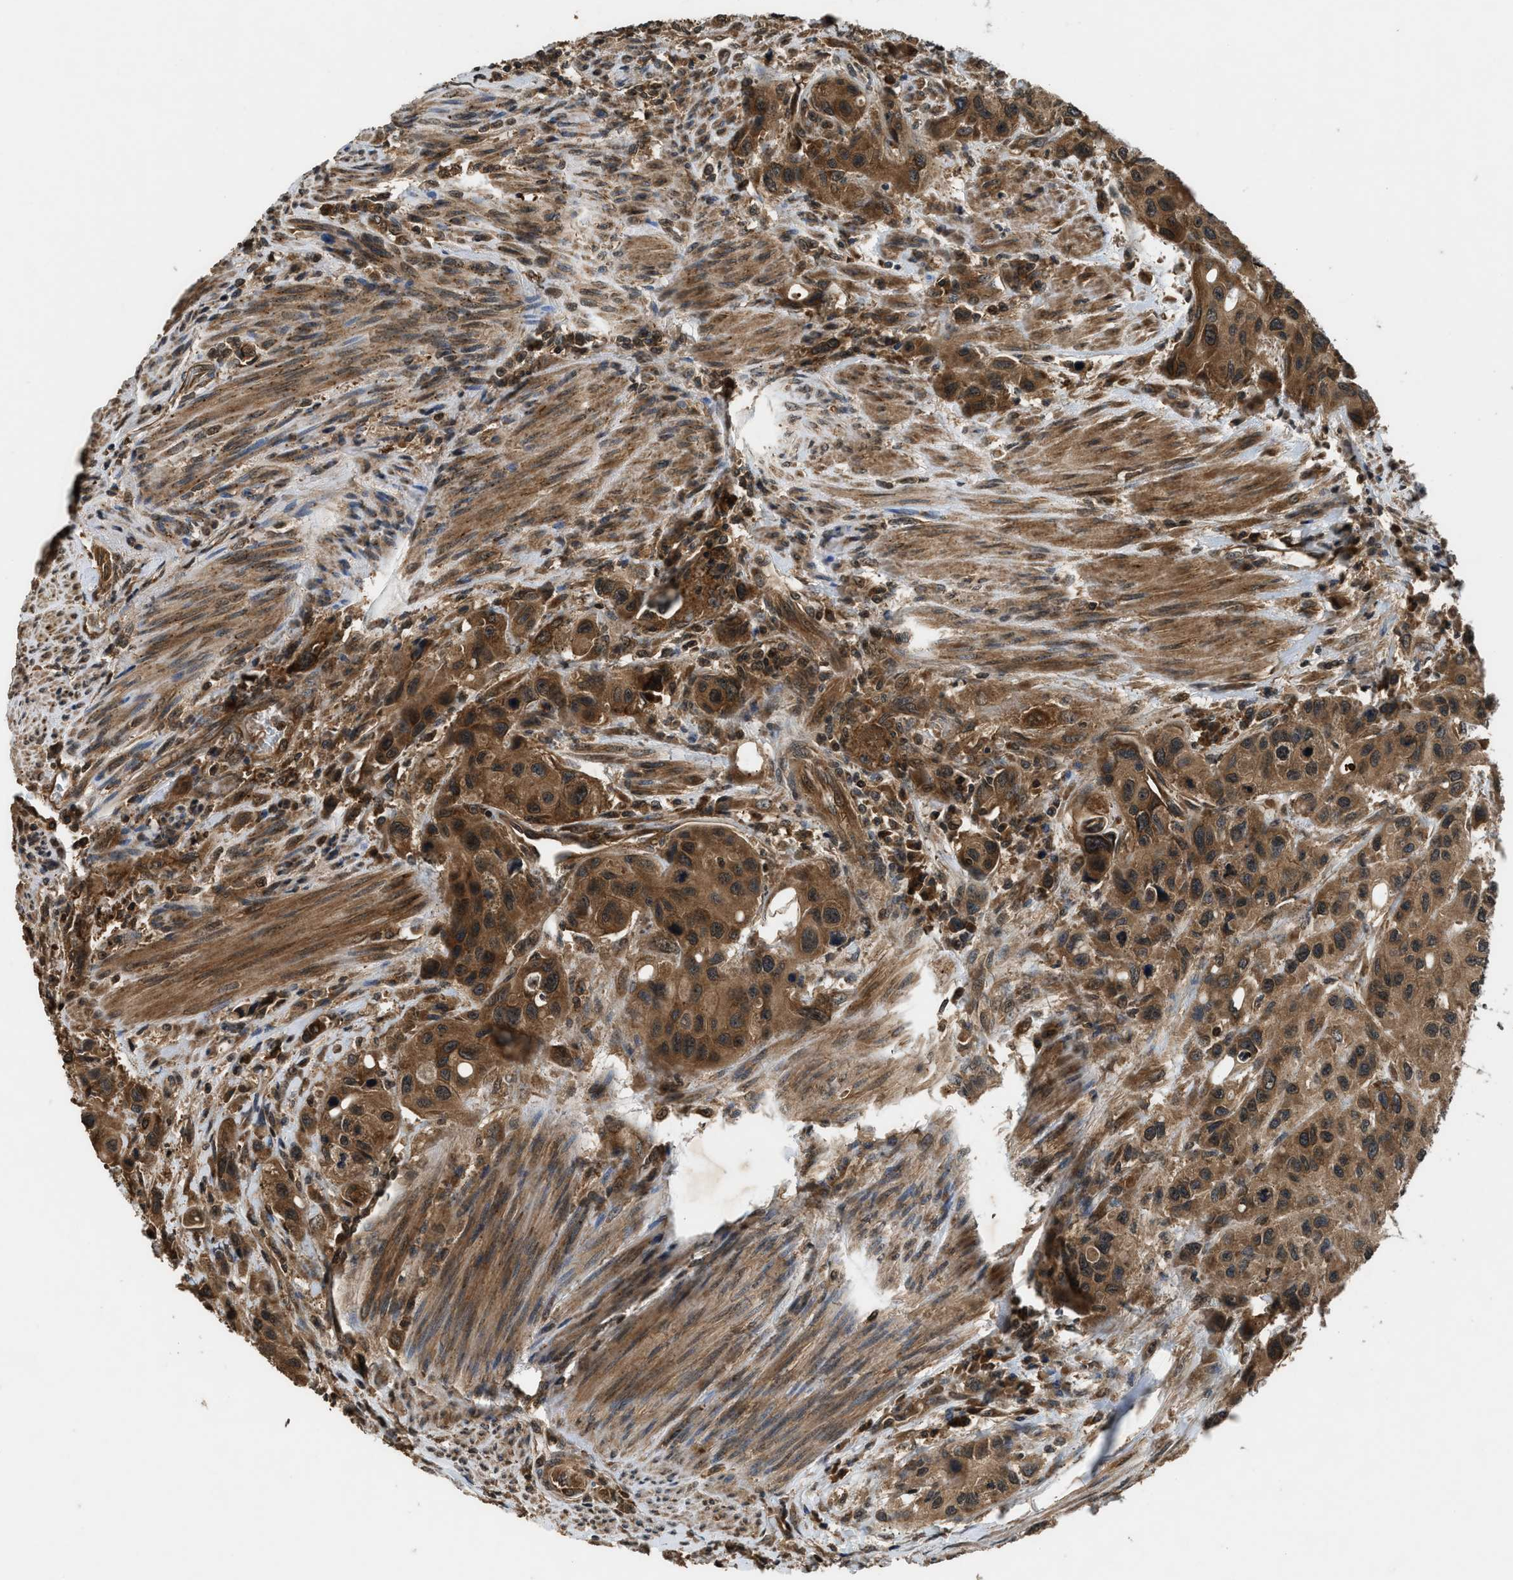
{"staining": {"intensity": "moderate", "quantity": ">75%", "location": "cytoplasmic/membranous"}, "tissue": "urothelial cancer", "cell_type": "Tumor cells", "image_type": "cancer", "snomed": [{"axis": "morphology", "description": "Urothelial carcinoma, High grade"}, {"axis": "topography", "description": "Urinary bladder"}], "caption": "There is medium levels of moderate cytoplasmic/membranous staining in tumor cells of high-grade urothelial carcinoma, as demonstrated by immunohistochemical staining (brown color).", "gene": "RPS6KB1", "patient": {"sex": "female", "age": 56}}